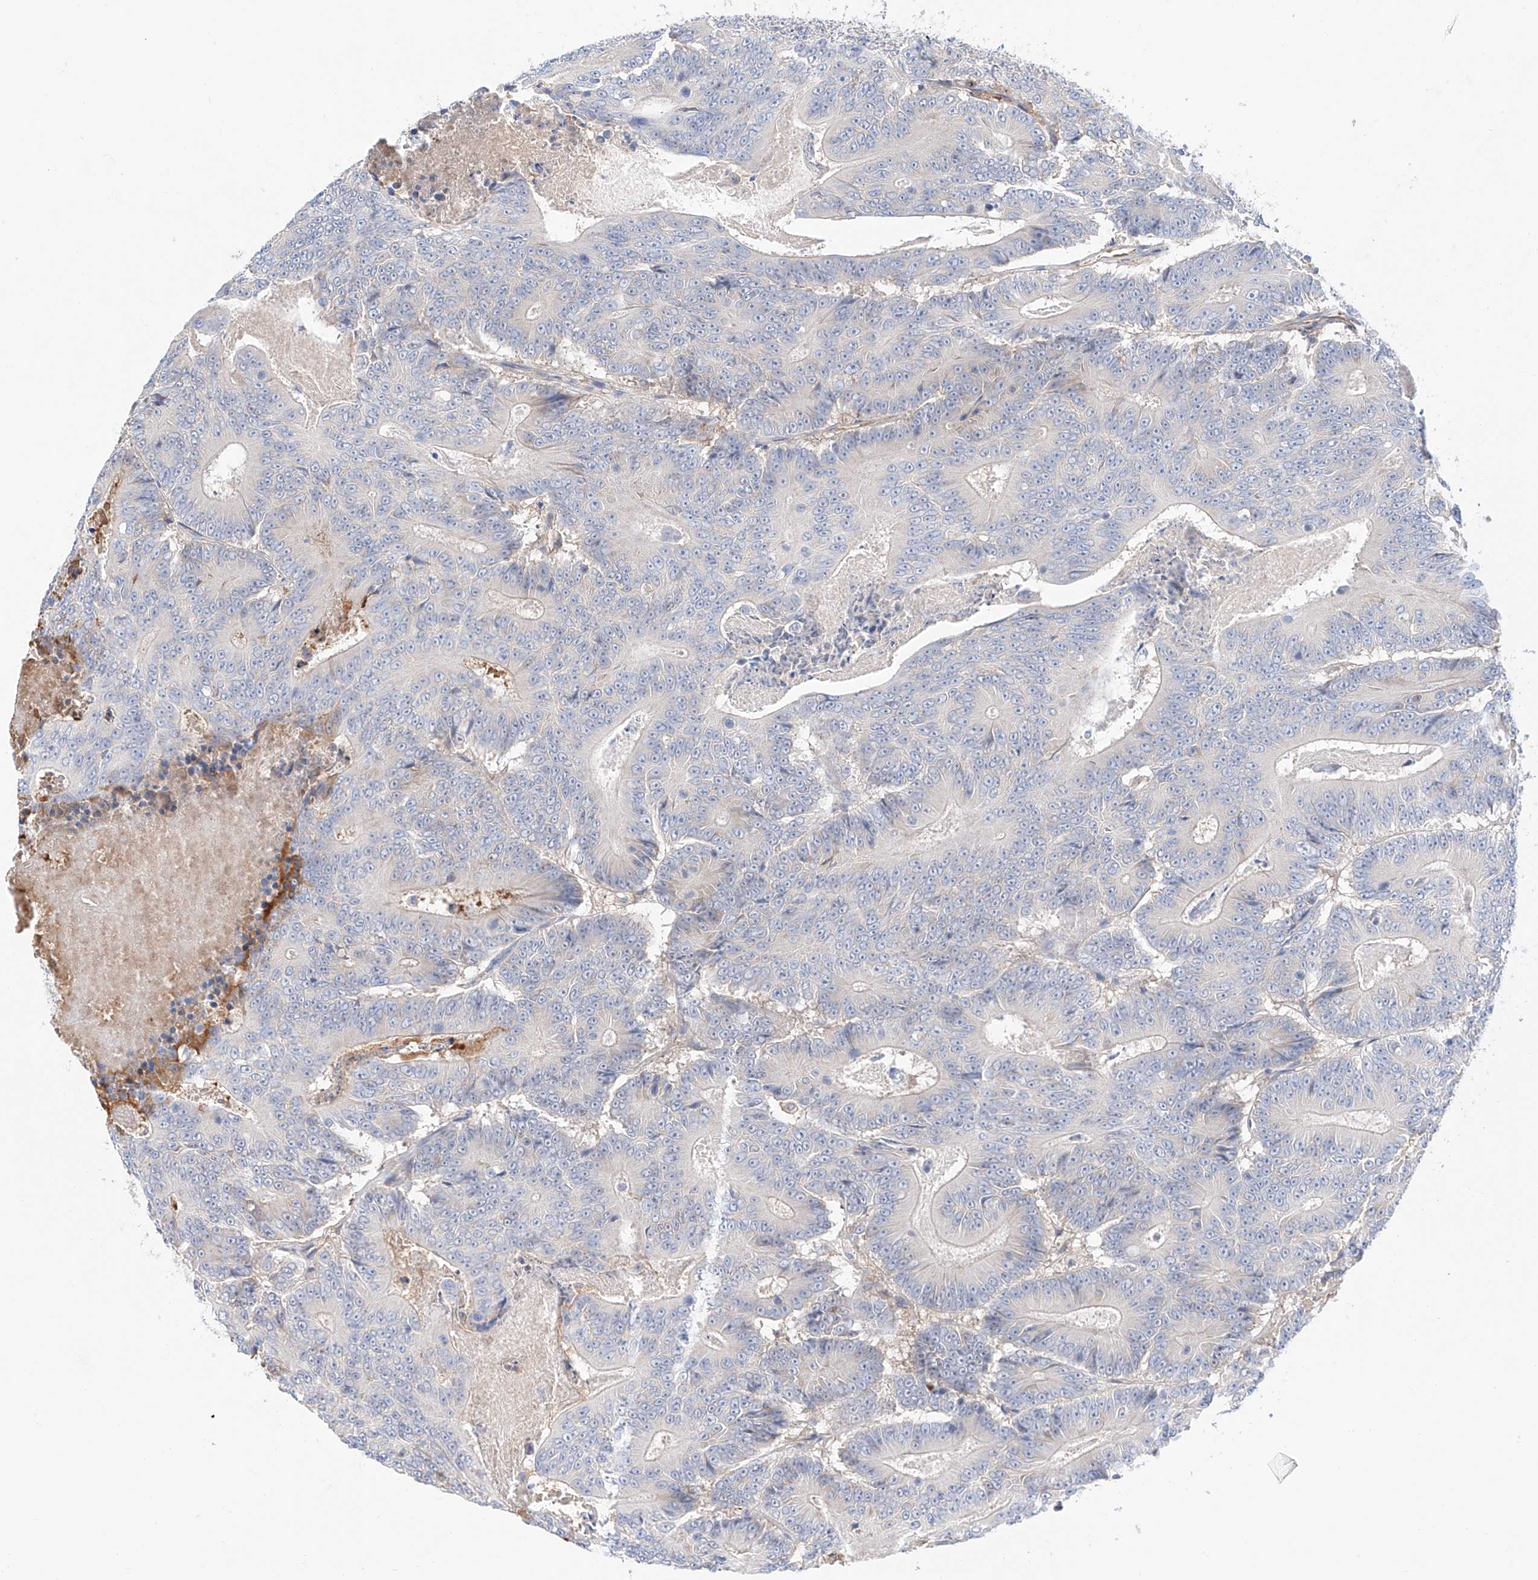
{"staining": {"intensity": "negative", "quantity": "none", "location": "none"}, "tissue": "colorectal cancer", "cell_type": "Tumor cells", "image_type": "cancer", "snomed": [{"axis": "morphology", "description": "Adenocarcinoma, NOS"}, {"axis": "topography", "description": "Colon"}], "caption": "IHC histopathology image of colorectal cancer (adenocarcinoma) stained for a protein (brown), which reveals no staining in tumor cells. Nuclei are stained in blue.", "gene": "PGGT1B", "patient": {"sex": "male", "age": 83}}